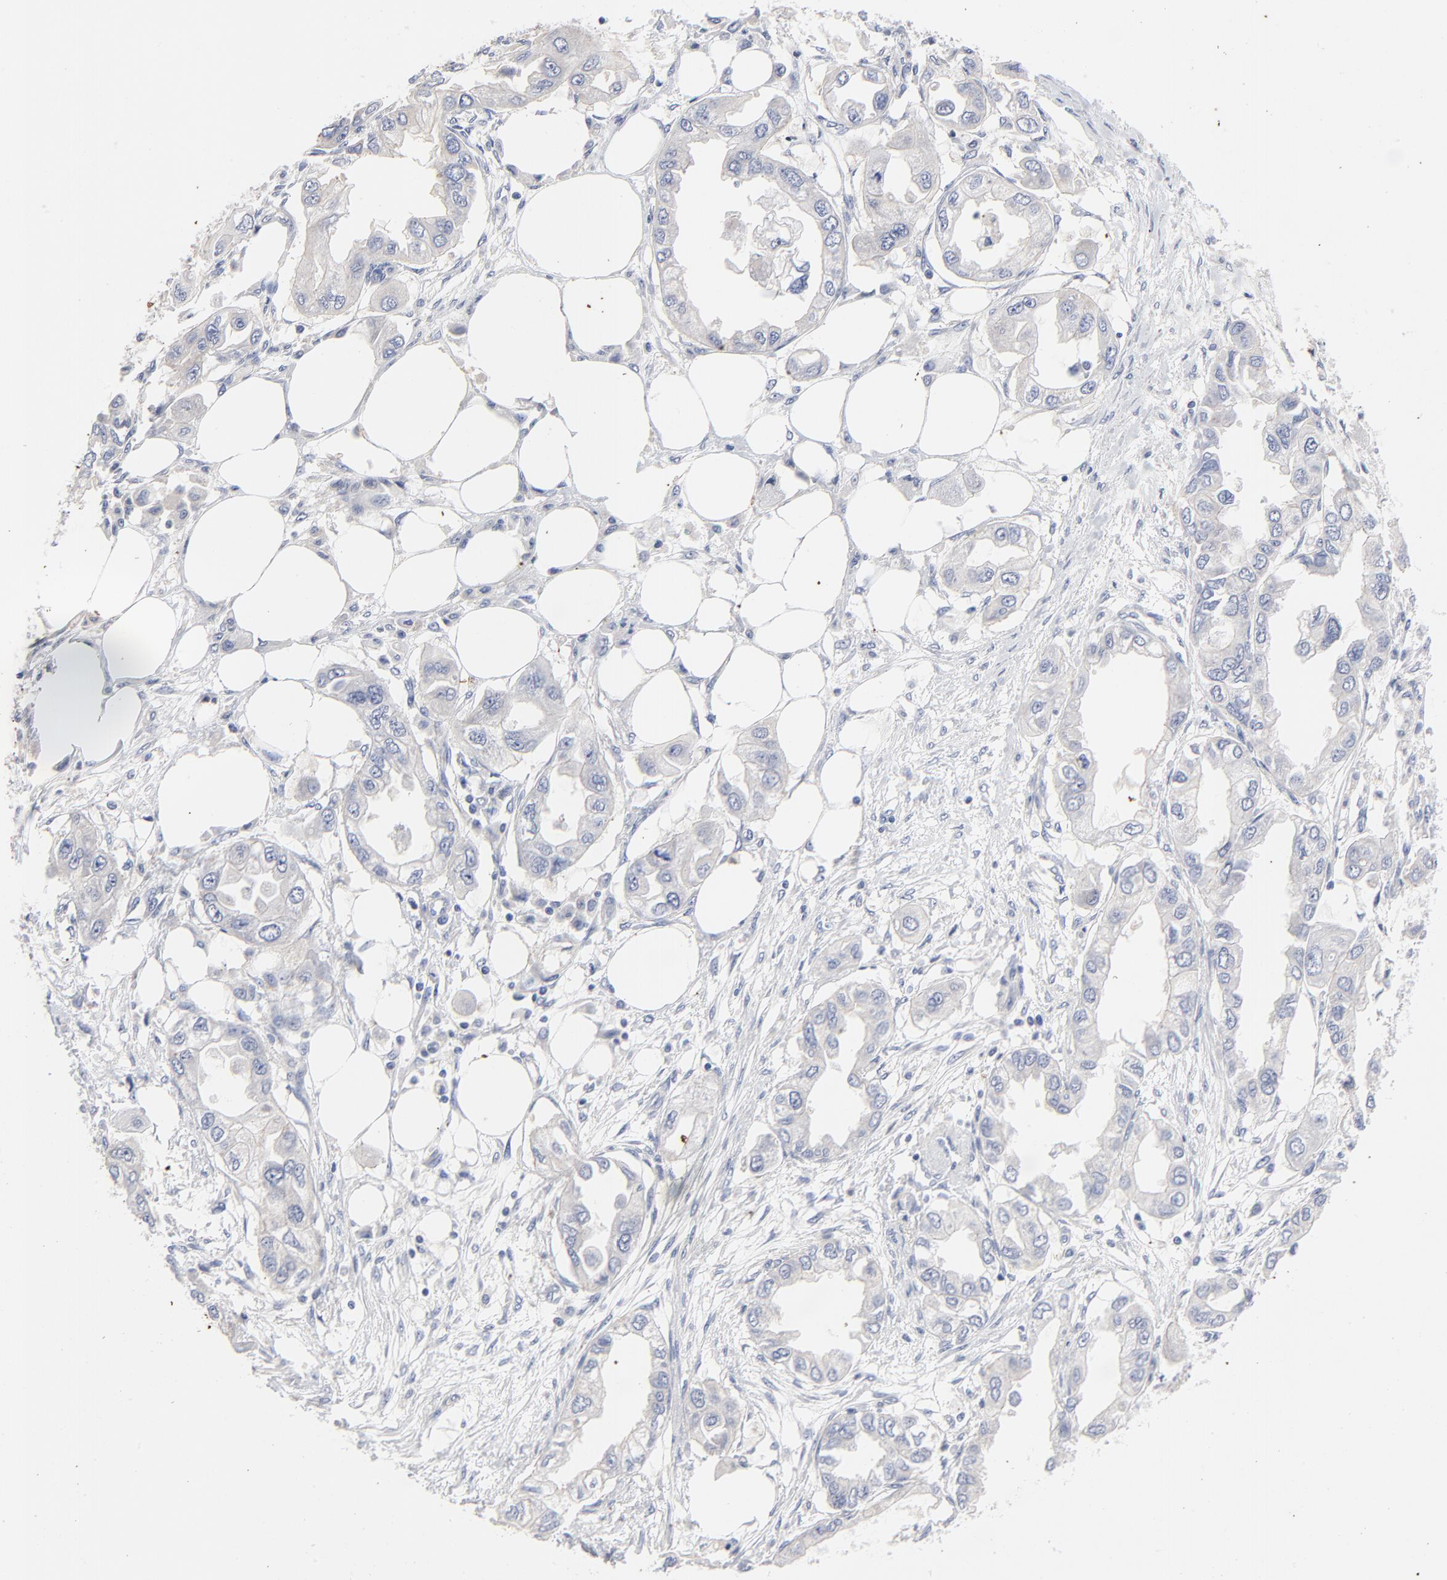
{"staining": {"intensity": "negative", "quantity": "none", "location": "none"}, "tissue": "endometrial cancer", "cell_type": "Tumor cells", "image_type": "cancer", "snomed": [{"axis": "morphology", "description": "Adenocarcinoma, NOS"}, {"axis": "topography", "description": "Endometrium"}], "caption": "Tumor cells are negative for brown protein staining in endometrial adenocarcinoma.", "gene": "AADAC", "patient": {"sex": "female", "age": 67}}